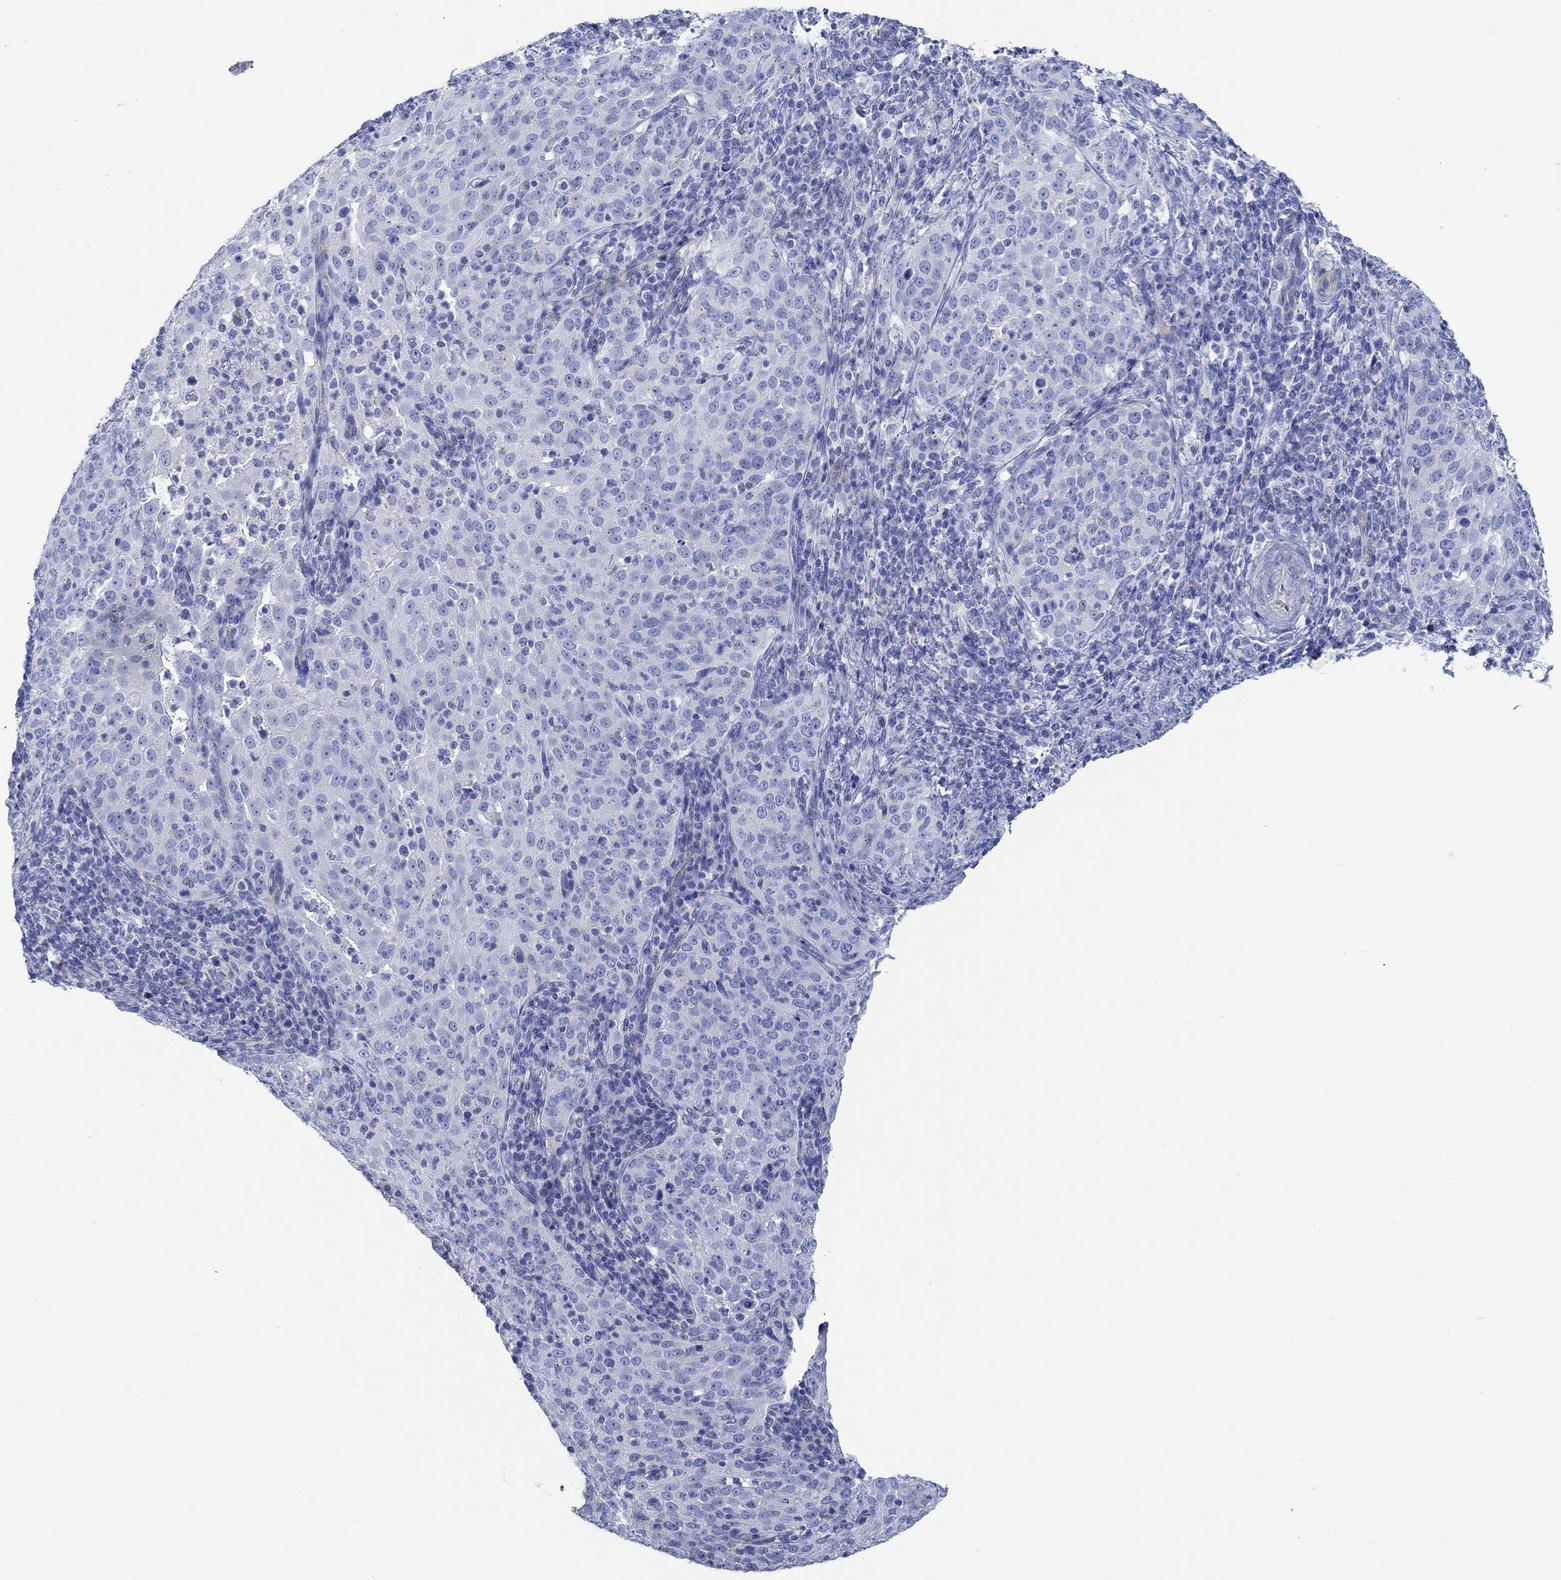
{"staining": {"intensity": "negative", "quantity": "none", "location": "none"}, "tissue": "cervical cancer", "cell_type": "Tumor cells", "image_type": "cancer", "snomed": [{"axis": "morphology", "description": "Squamous cell carcinoma, NOS"}, {"axis": "topography", "description": "Cervix"}], "caption": "Human squamous cell carcinoma (cervical) stained for a protein using immunohistochemistry (IHC) shows no staining in tumor cells.", "gene": "IGFBP6", "patient": {"sex": "female", "age": 51}}